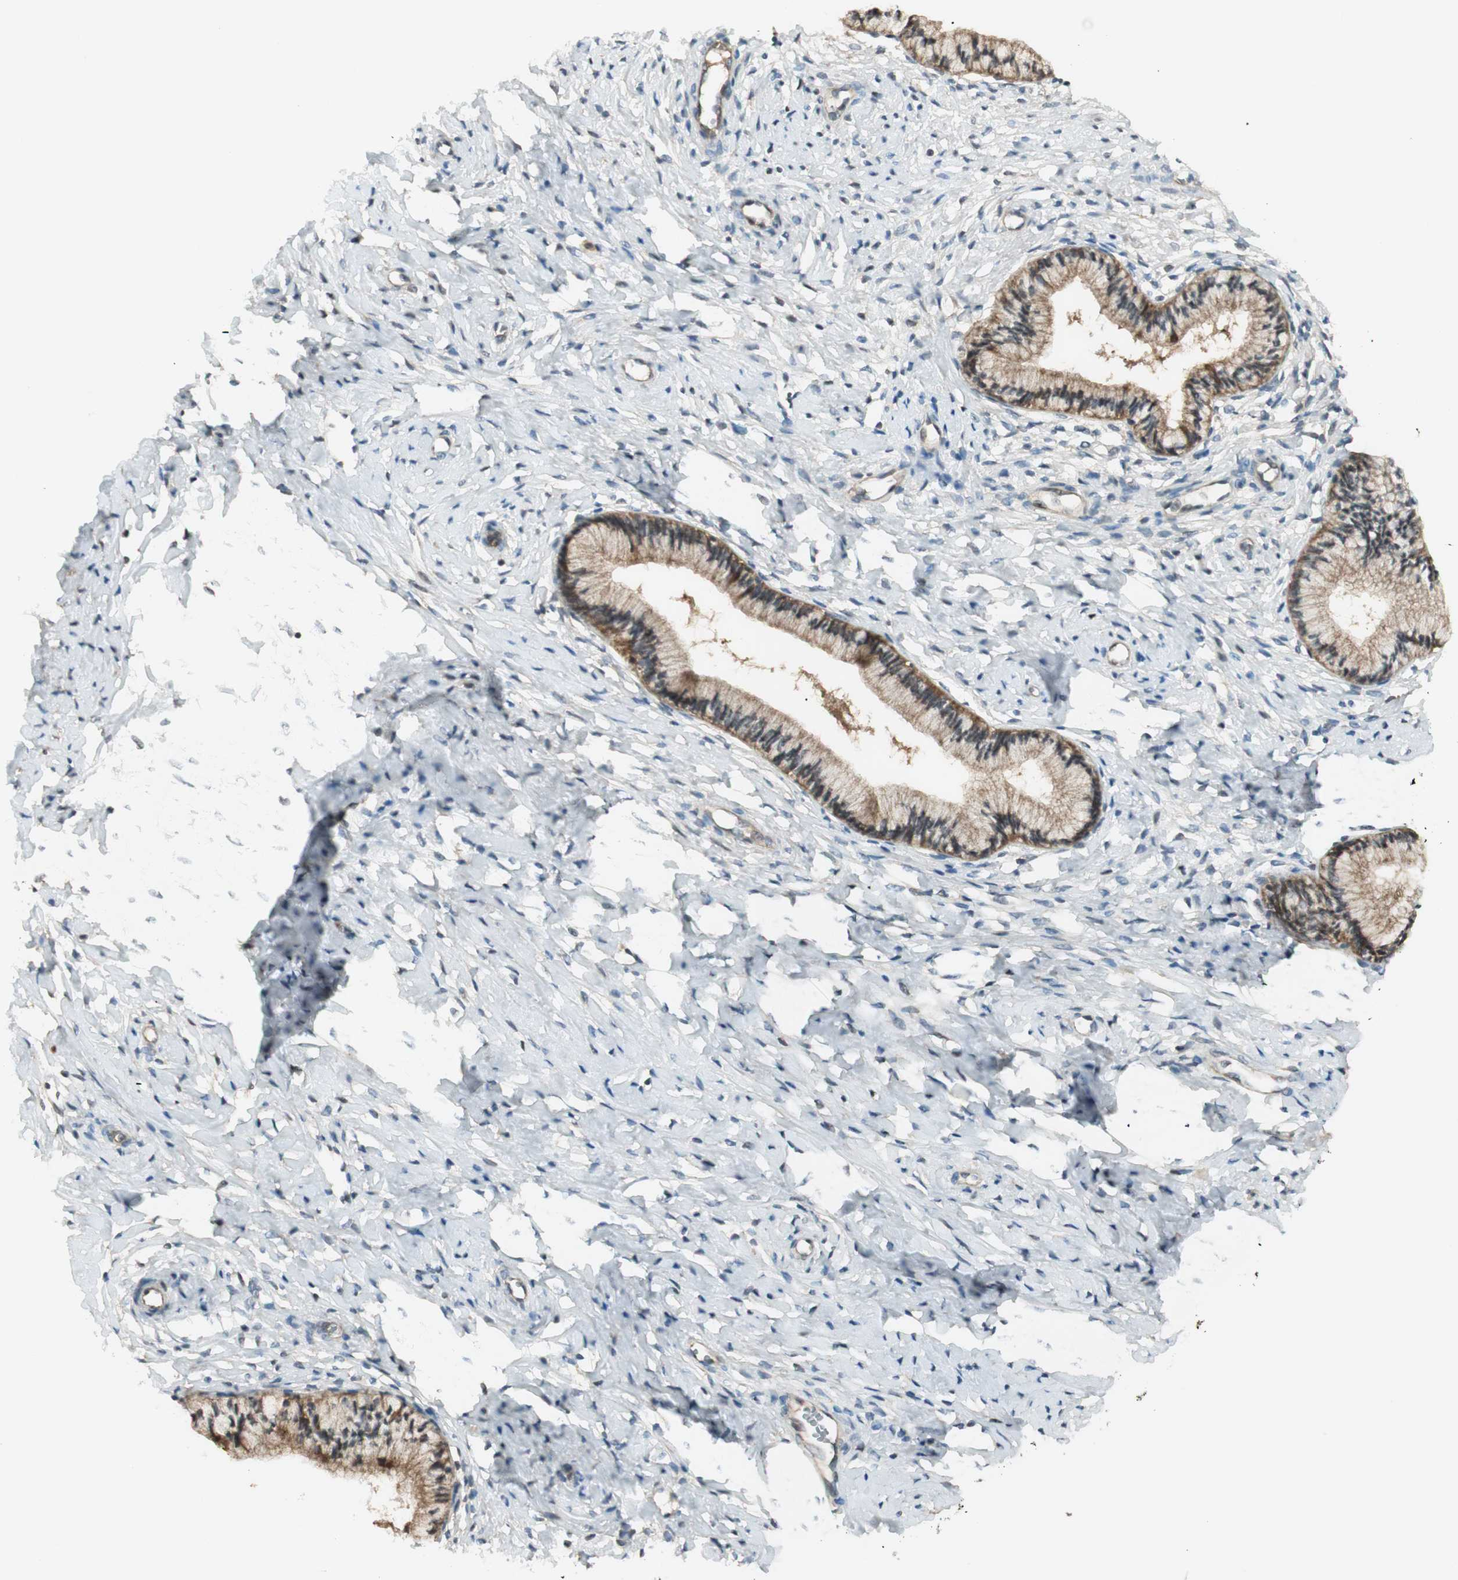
{"staining": {"intensity": "weak", "quantity": ">75%", "location": "cytoplasmic/membranous"}, "tissue": "cervix", "cell_type": "Glandular cells", "image_type": "normal", "snomed": [{"axis": "morphology", "description": "Normal tissue, NOS"}, {"axis": "topography", "description": "Cervix"}], "caption": "This photomicrograph shows unremarkable cervix stained with immunohistochemistry to label a protein in brown. The cytoplasmic/membranous of glandular cells show weak positivity for the protein. Nuclei are counter-stained blue.", "gene": "IPO5", "patient": {"sex": "female", "age": 46}}